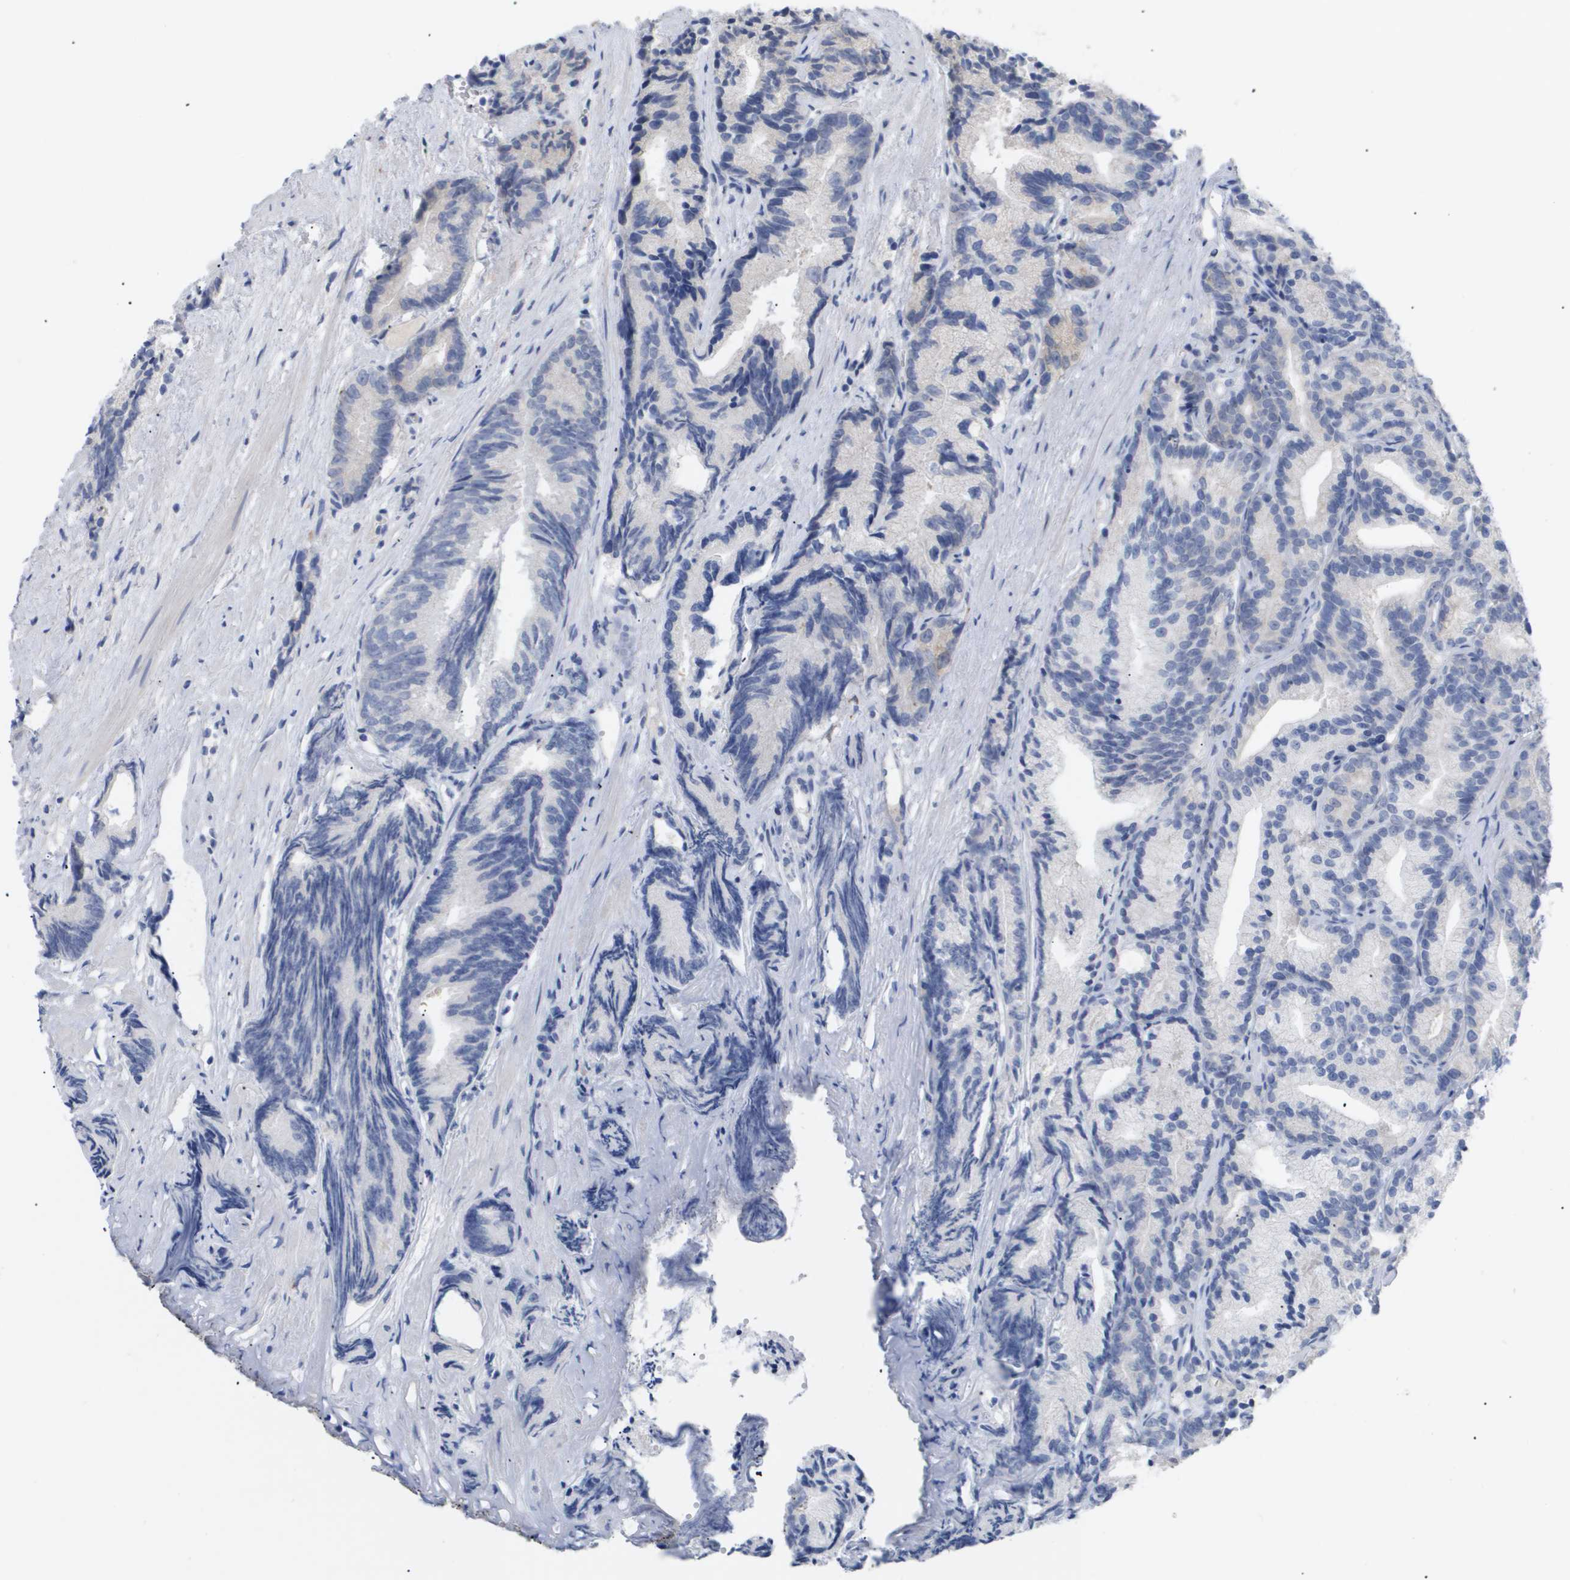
{"staining": {"intensity": "negative", "quantity": "none", "location": "none"}, "tissue": "prostate cancer", "cell_type": "Tumor cells", "image_type": "cancer", "snomed": [{"axis": "morphology", "description": "Adenocarcinoma, Low grade"}, {"axis": "topography", "description": "Prostate"}], "caption": "DAB (3,3'-diaminobenzidine) immunohistochemical staining of low-grade adenocarcinoma (prostate) demonstrates no significant expression in tumor cells.", "gene": "CAV3", "patient": {"sex": "male", "age": 89}}